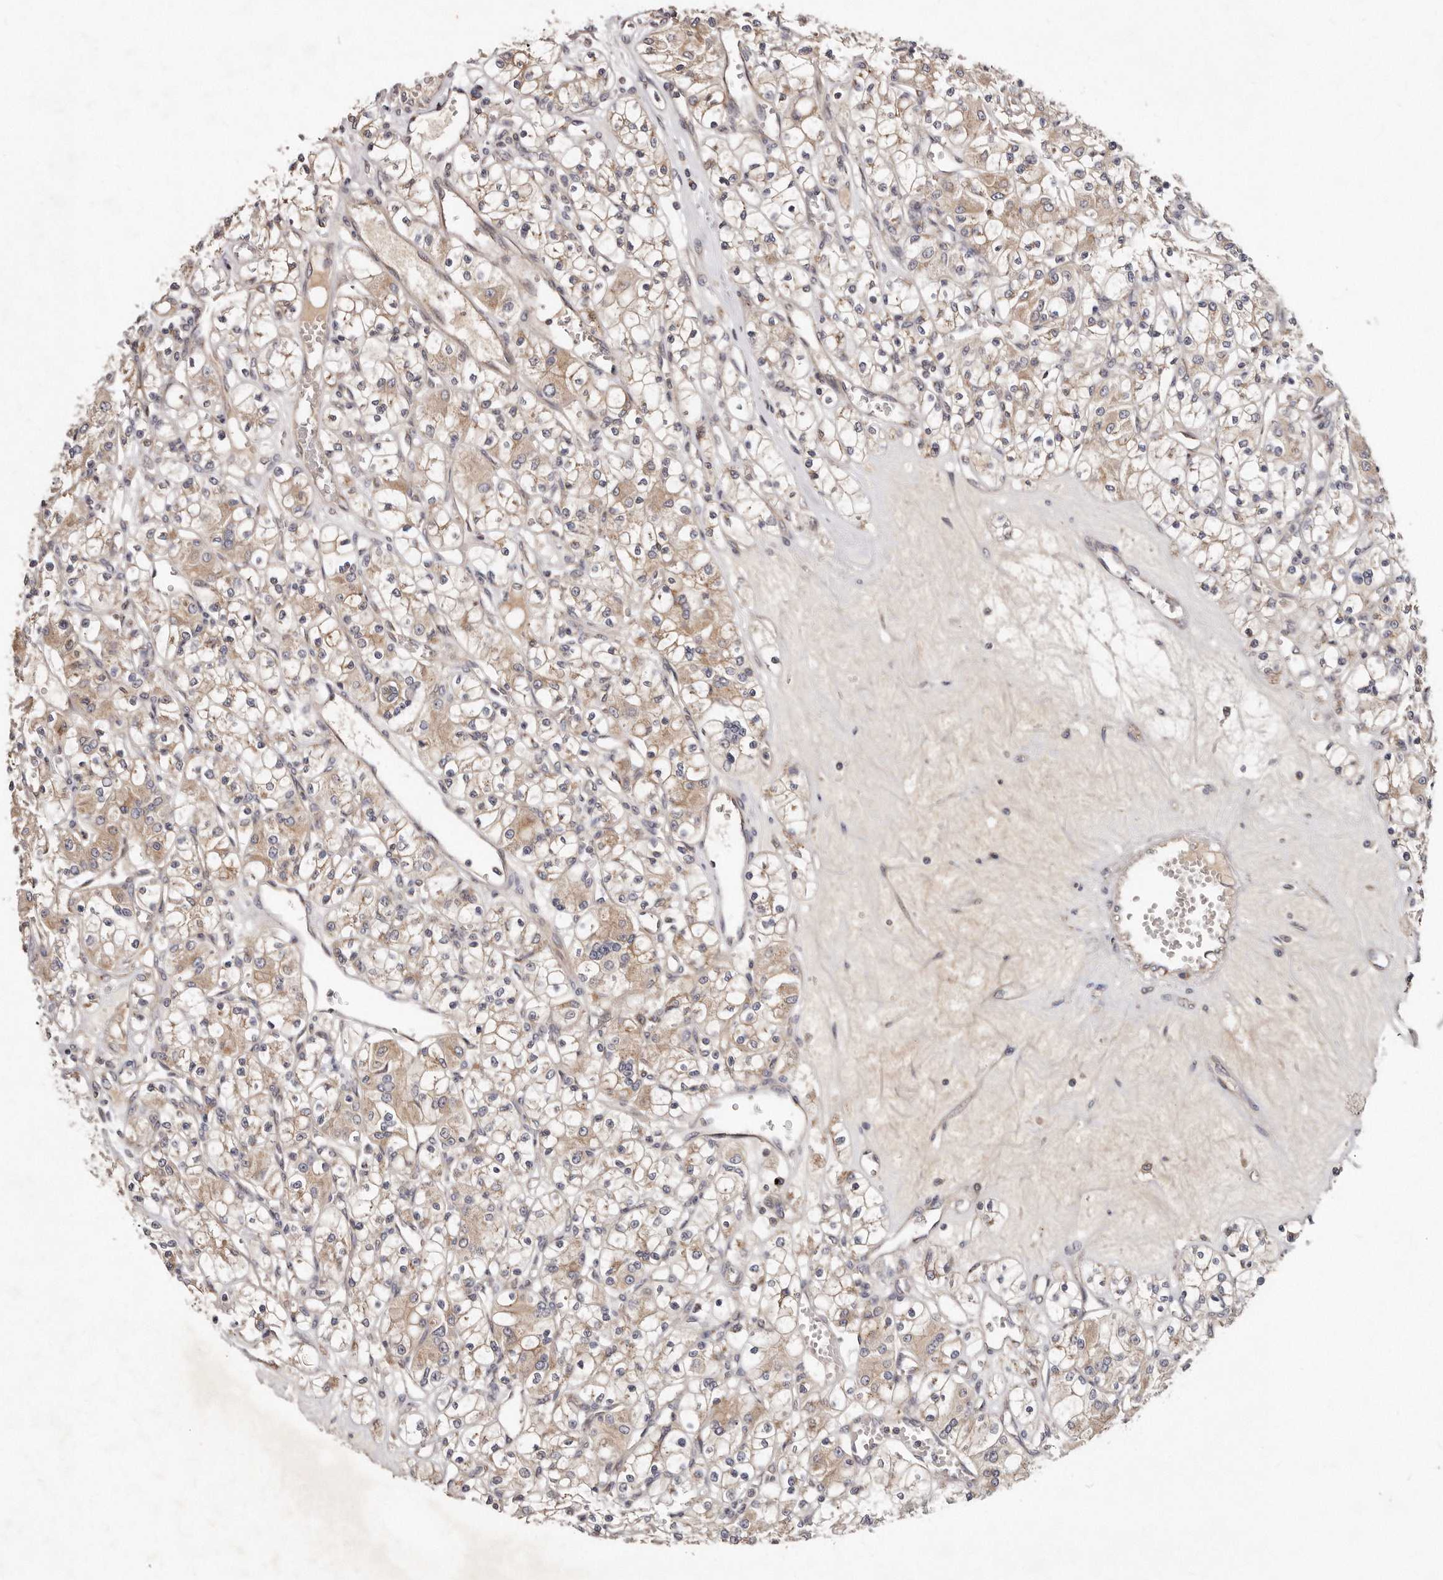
{"staining": {"intensity": "moderate", "quantity": ">75%", "location": "cytoplasmic/membranous"}, "tissue": "renal cancer", "cell_type": "Tumor cells", "image_type": "cancer", "snomed": [{"axis": "morphology", "description": "Adenocarcinoma, NOS"}, {"axis": "topography", "description": "Kidney"}], "caption": "An immunohistochemistry (IHC) photomicrograph of neoplastic tissue is shown. Protein staining in brown labels moderate cytoplasmic/membranous positivity in adenocarcinoma (renal) within tumor cells.", "gene": "DACT2", "patient": {"sex": "female", "age": 59}}